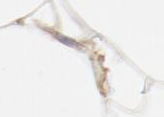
{"staining": {"intensity": "negative", "quantity": "none", "location": "none"}, "tissue": "adipose tissue", "cell_type": "Adipocytes", "image_type": "normal", "snomed": [{"axis": "morphology", "description": "Normal tissue, NOS"}, {"axis": "morphology", "description": "Duct carcinoma"}, {"axis": "topography", "description": "Breast"}, {"axis": "topography", "description": "Adipose tissue"}], "caption": "Protein analysis of normal adipose tissue exhibits no significant positivity in adipocytes.", "gene": "AP2A1", "patient": {"sex": "female", "age": 37}}